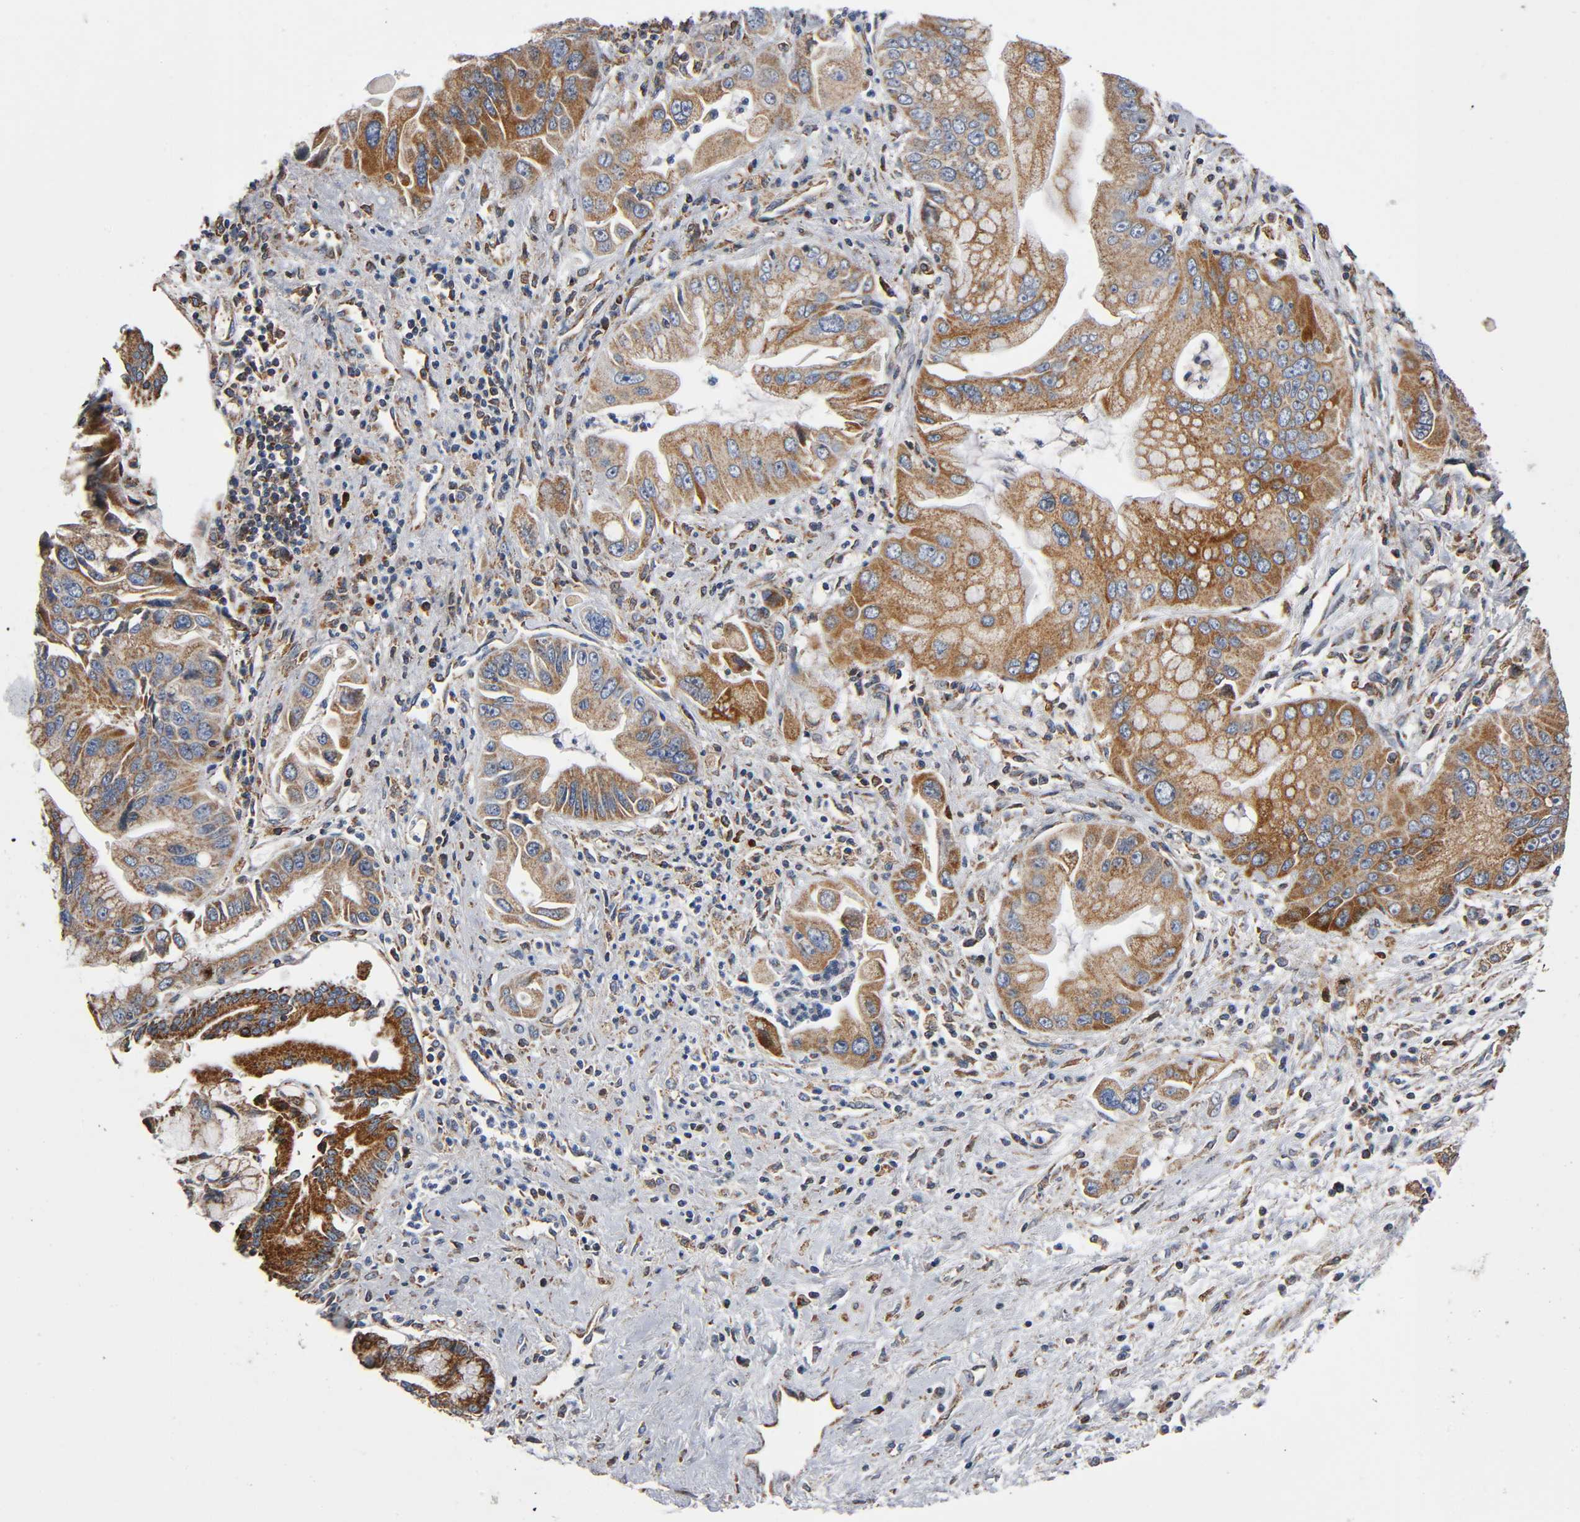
{"staining": {"intensity": "moderate", "quantity": ">75%", "location": "cytoplasmic/membranous"}, "tissue": "pancreatic cancer", "cell_type": "Tumor cells", "image_type": "cancer", "snomed": [{"axis": "morphology", "description": "Adenocarcinoma, NOS"}, {"axis": "topography", "description": "Pancreas"}], "caption": "Pancreatic cancer (adenocarcinoma) tissue reveals moderate cytoplasmic/membranous expression in about >75% of tumor cells, visualized by immunohistochemistry.", "gene": "MAP3K1", "patient": {"sex": "male", "age": 59}}